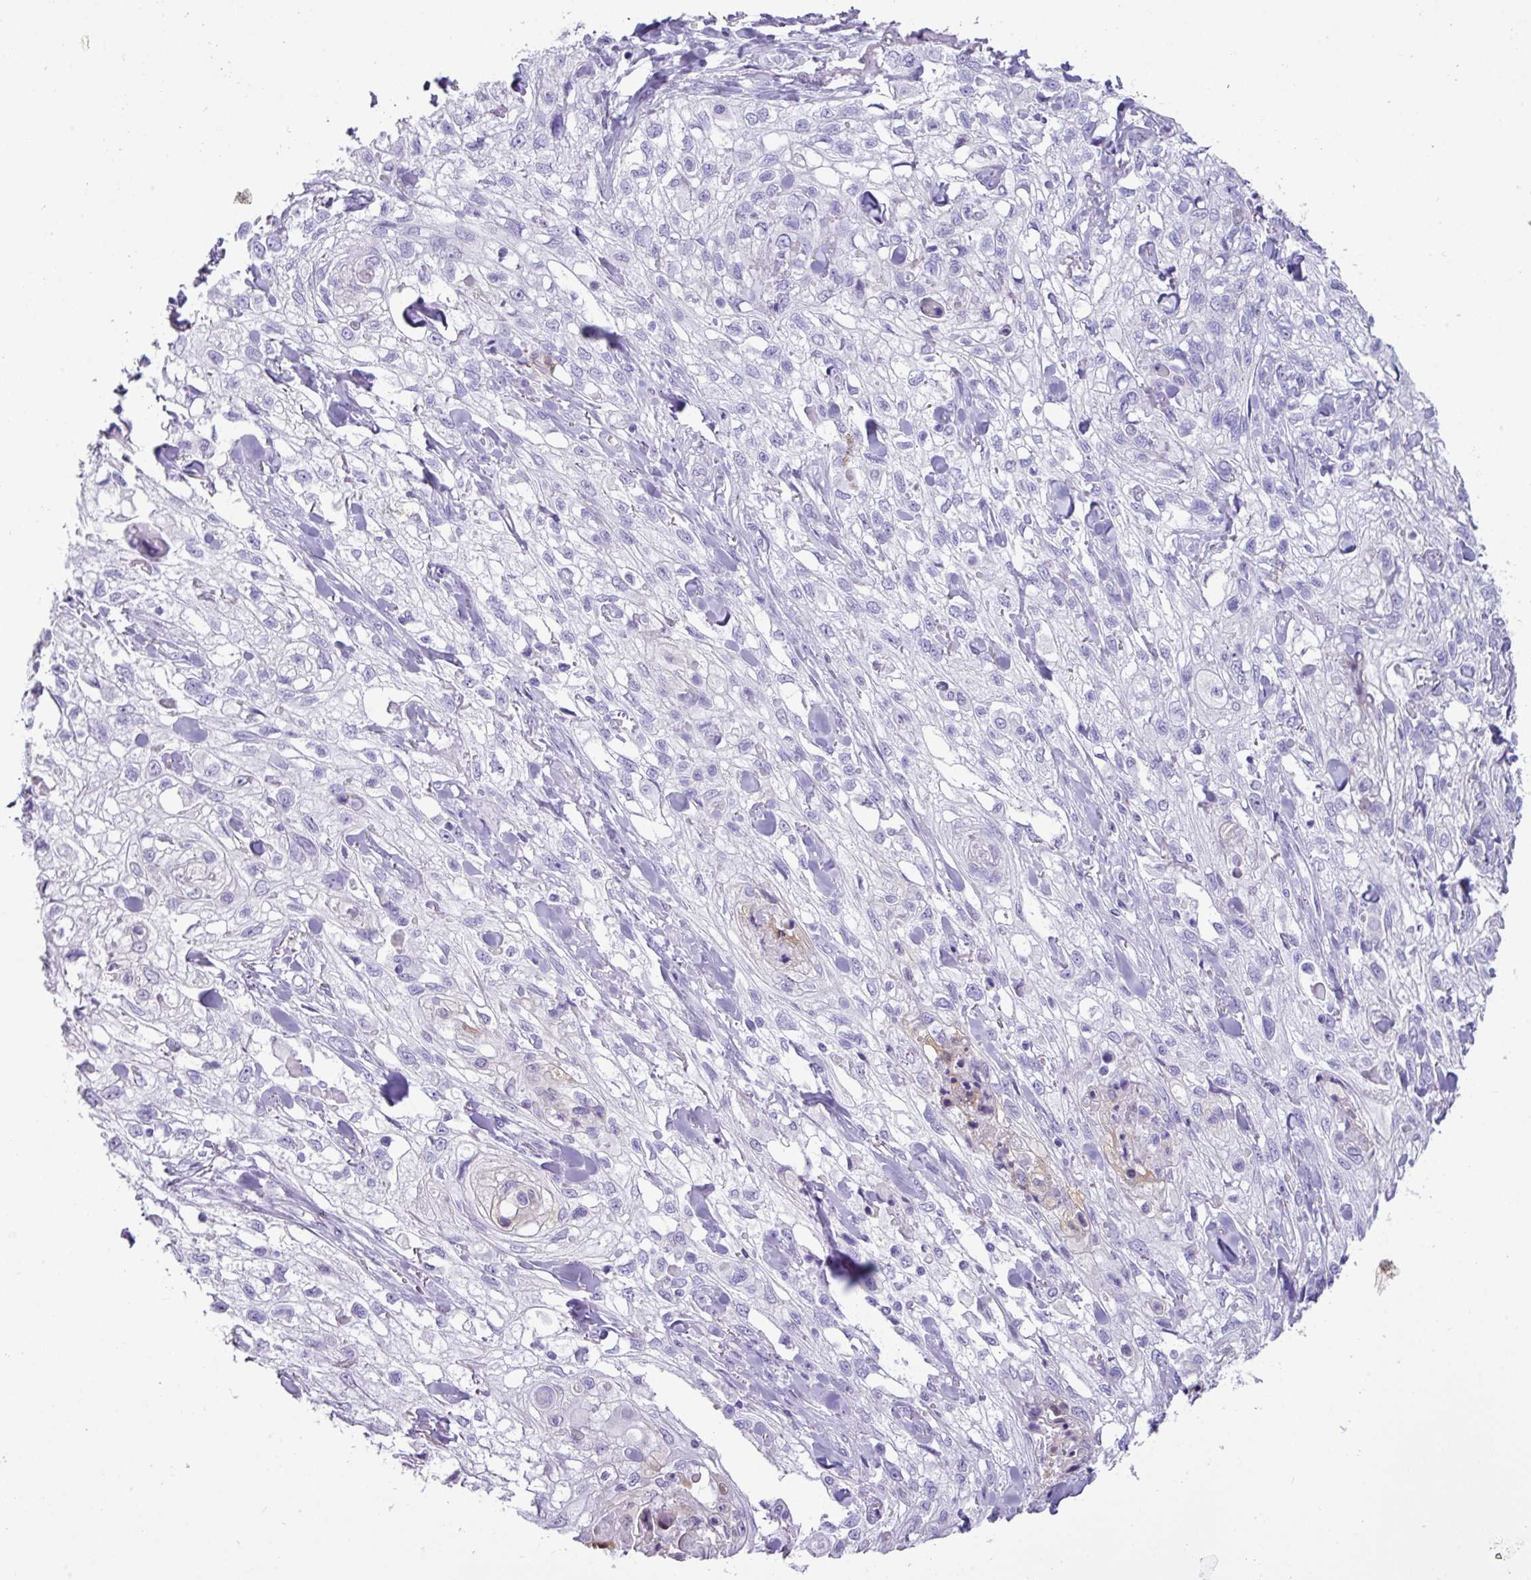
{"staining": {"intensity": "negative", "quantity": "none", "location": "none"}, "tissue": "skin cancer", "cell_type": "Tumor cells", "image_type": "cancer", "snomed": [{"axis": "morphology", "description": "Squamous cell carcinoma, NOS"}, {"axis": "topography", "description": "Skin"}, {"axis": "topography", "description": "Vulva"}], "caption": "DAB (3,3'-diaminobenzidine) immunohistochemical staining of human squamous cell carcinoma (skin) reveals no significant staining in tumor cells. (DAB immunohistochemistry (IHC), high magnification).", "gene": "NCCRP1", "patient": {"sex": "female", "age": 86}}